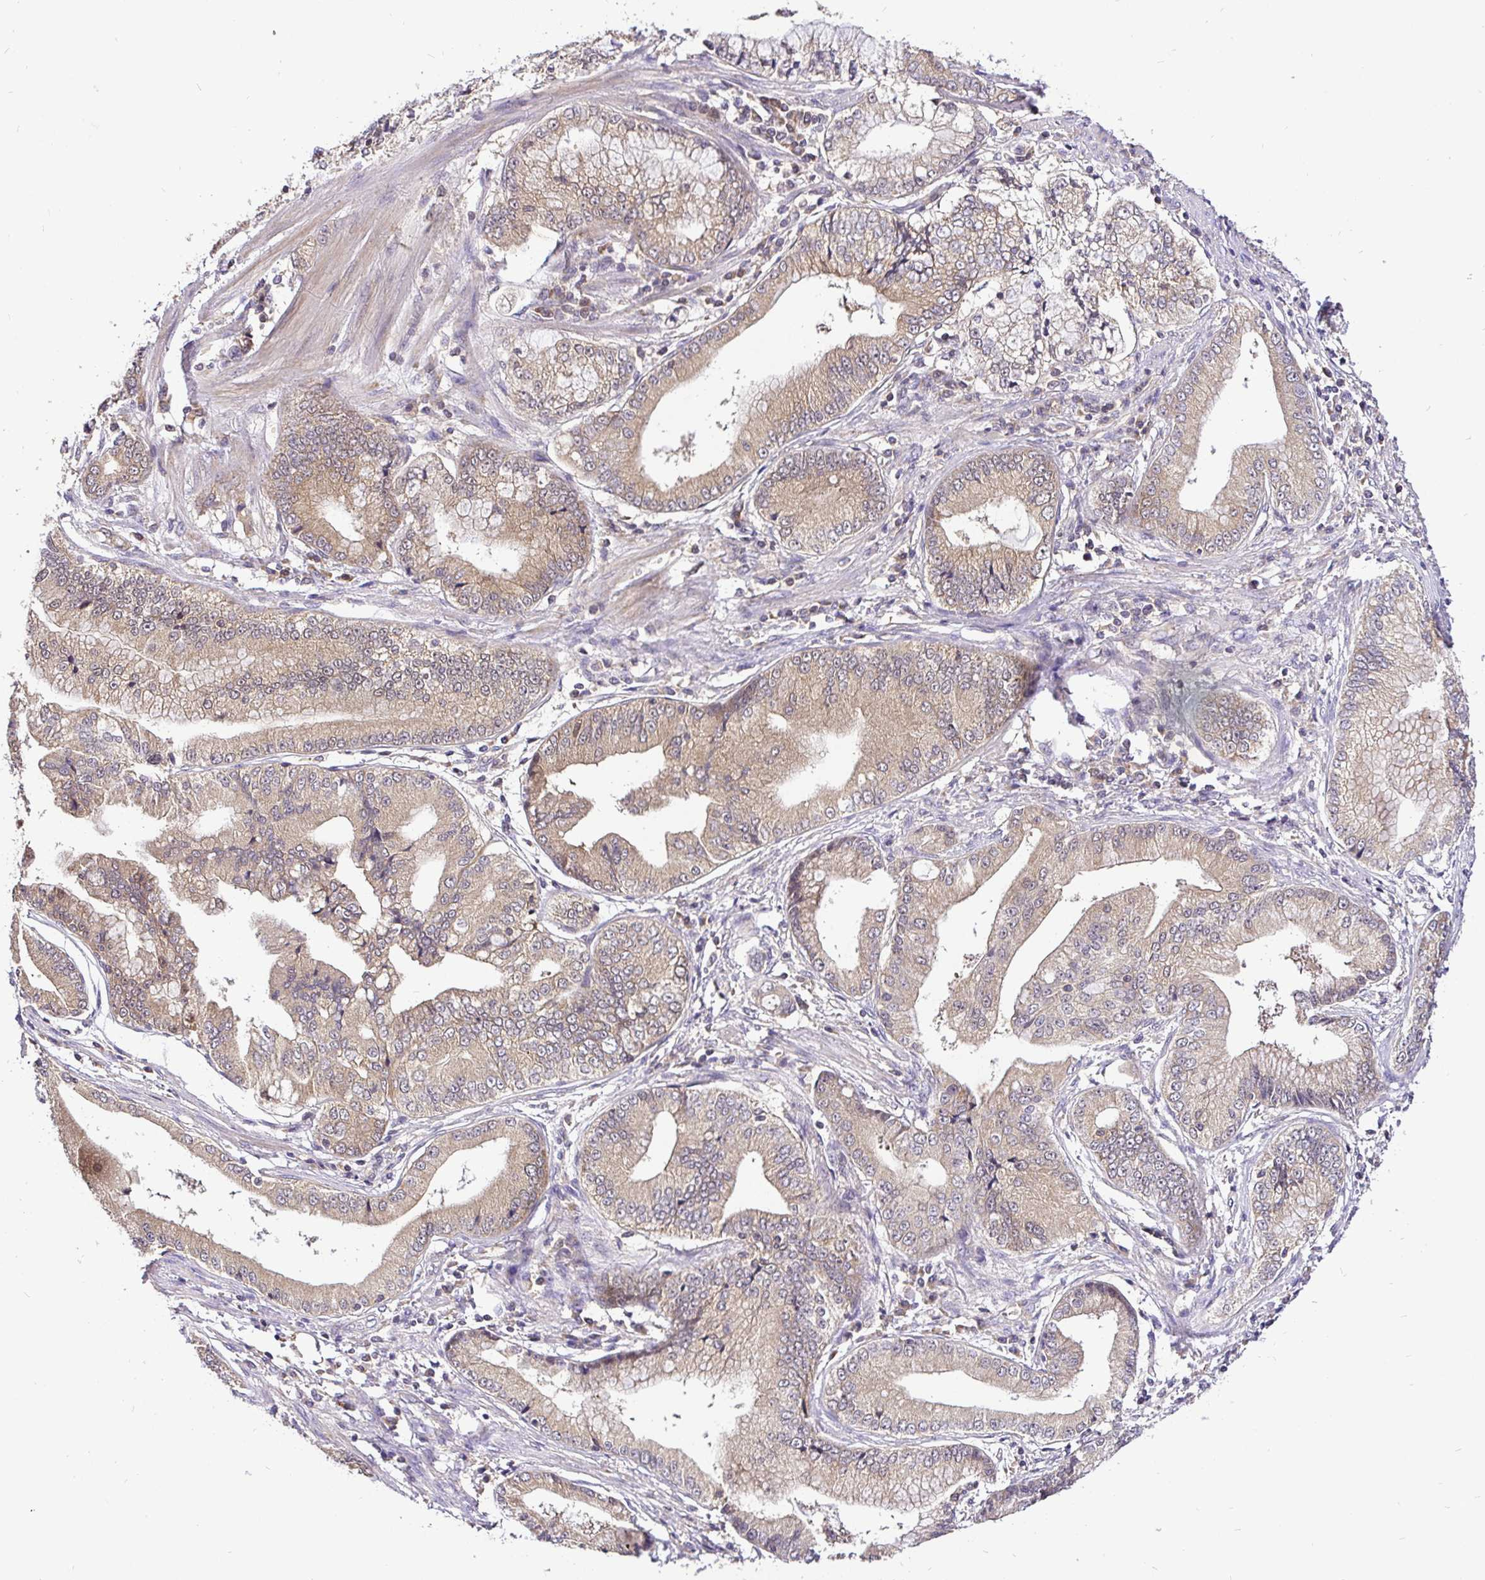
{"staining": {"intensity": "moderate", "quantity": ">75%", "location": "cytoplasmic/membranous,nuclear"}, "tissue": "stomach cancer", "cell_type": "Tumor cells", "image_type": "cancer", "snomed": [{"axis": "morphology", "description": "Adenocarcinoma, NOS"}, {"axis": "topography", "description": "Stomach, upper"}], "caption": "A brown stain highlights moderate cytoplasmic/membranous and nuclear positivity of a protein in human stomach cancer tumor cells.", "gene": "UBE2M", "patient": {"sex": "female", "age": 74}}